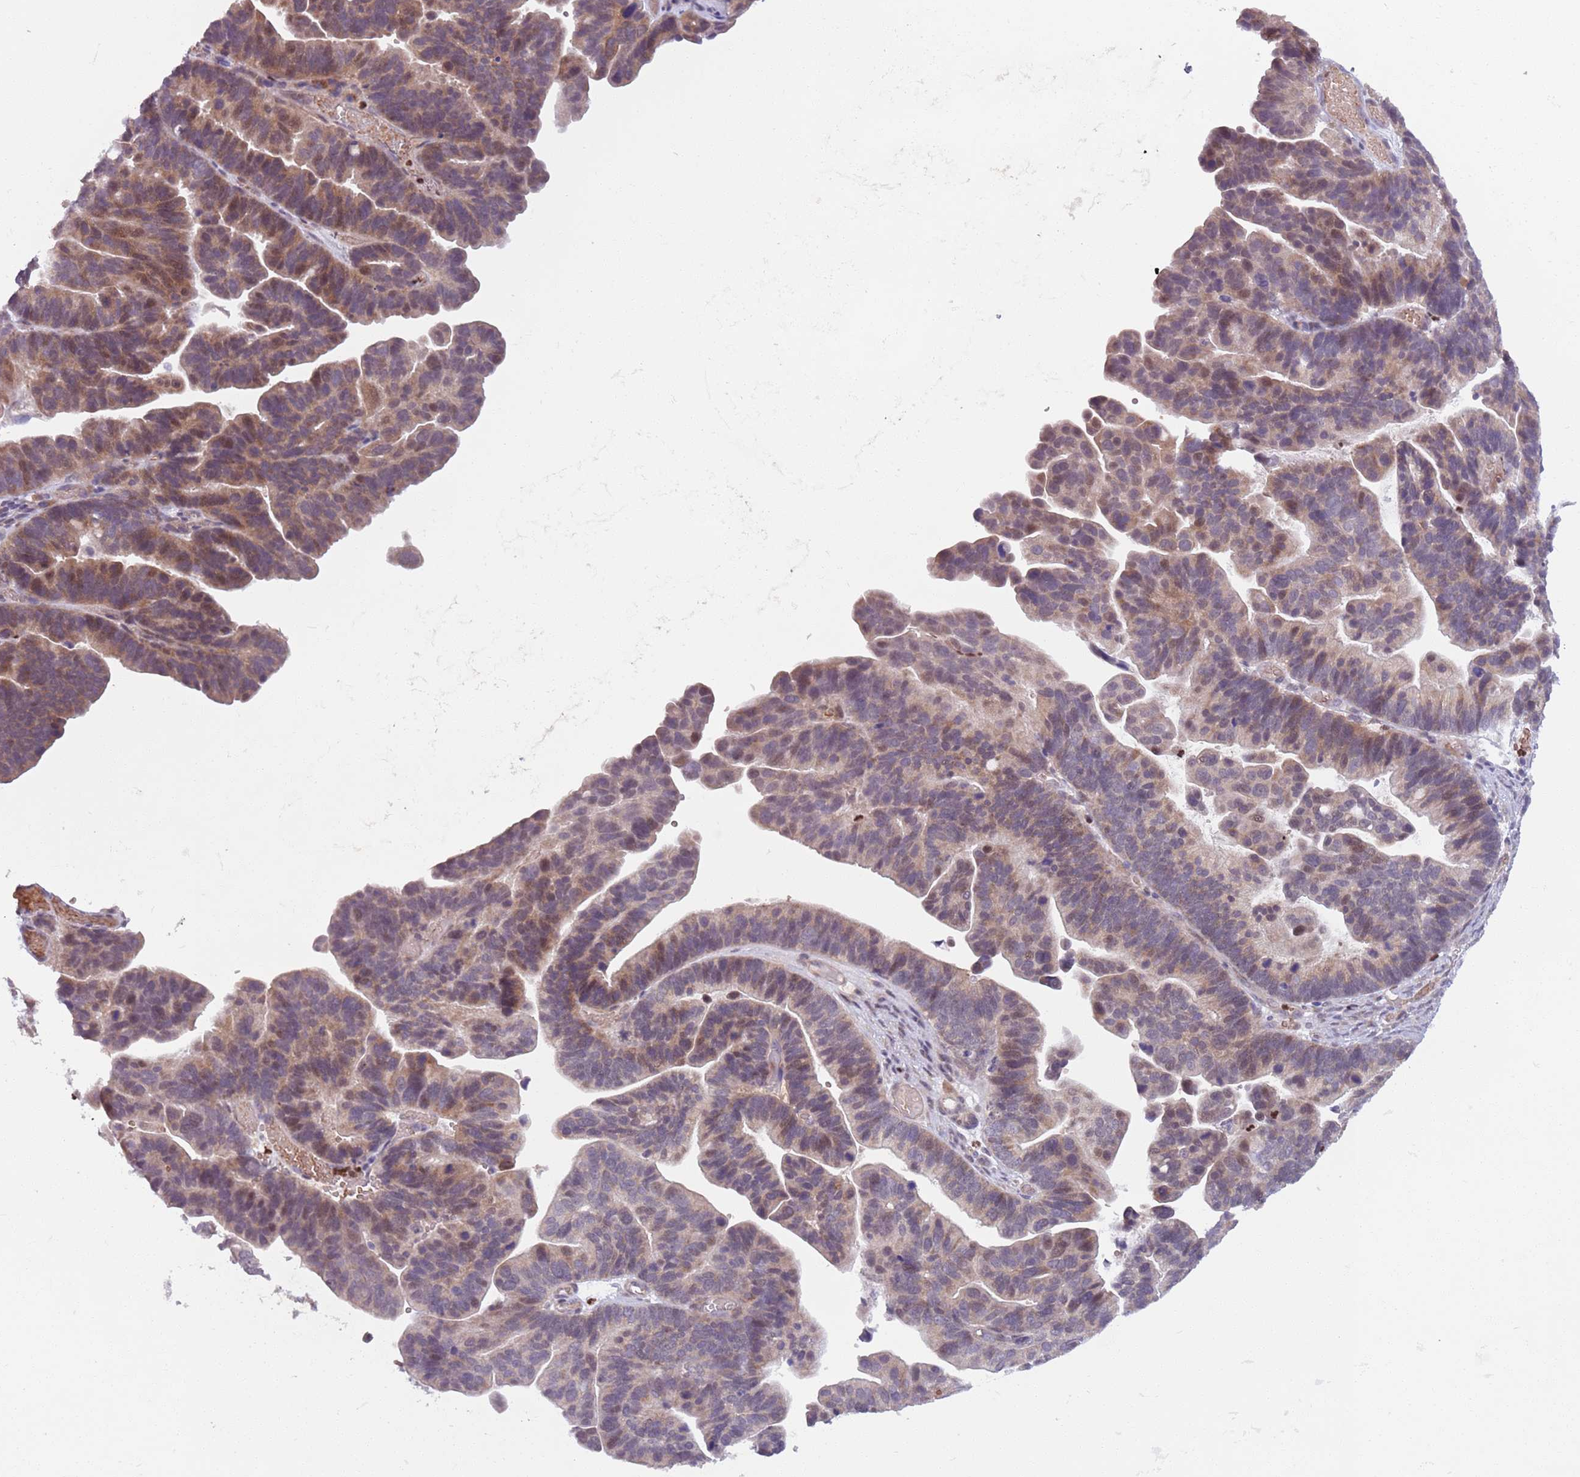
{"staining": {"intensity": "weak", "quantity": "25%-75%", "location": "cytoplasmic/membranous,nuclear"}, "tissue": "ovarian cancer", "cell_type": "Tumor cells", "image_type": "cancer", "snomed": [{"axis": "morphology", "description": "Cystadenocarcinoma, serous, NOS"}, {"axis": "topography", "description": "Ovary"}], "caption": "Serous cystadenocarcinoma (ovarian) was stained to show a protein in brown. There is low levels of weak cytoplasmic/membranous and nuclear staining in approximately 25%-75% of tumor cells. (DAB IHC, brown staining for protein, blue staining for nuclei).", "gene": "ADCY7", "patient": {"sex": "female", "age": 56}}